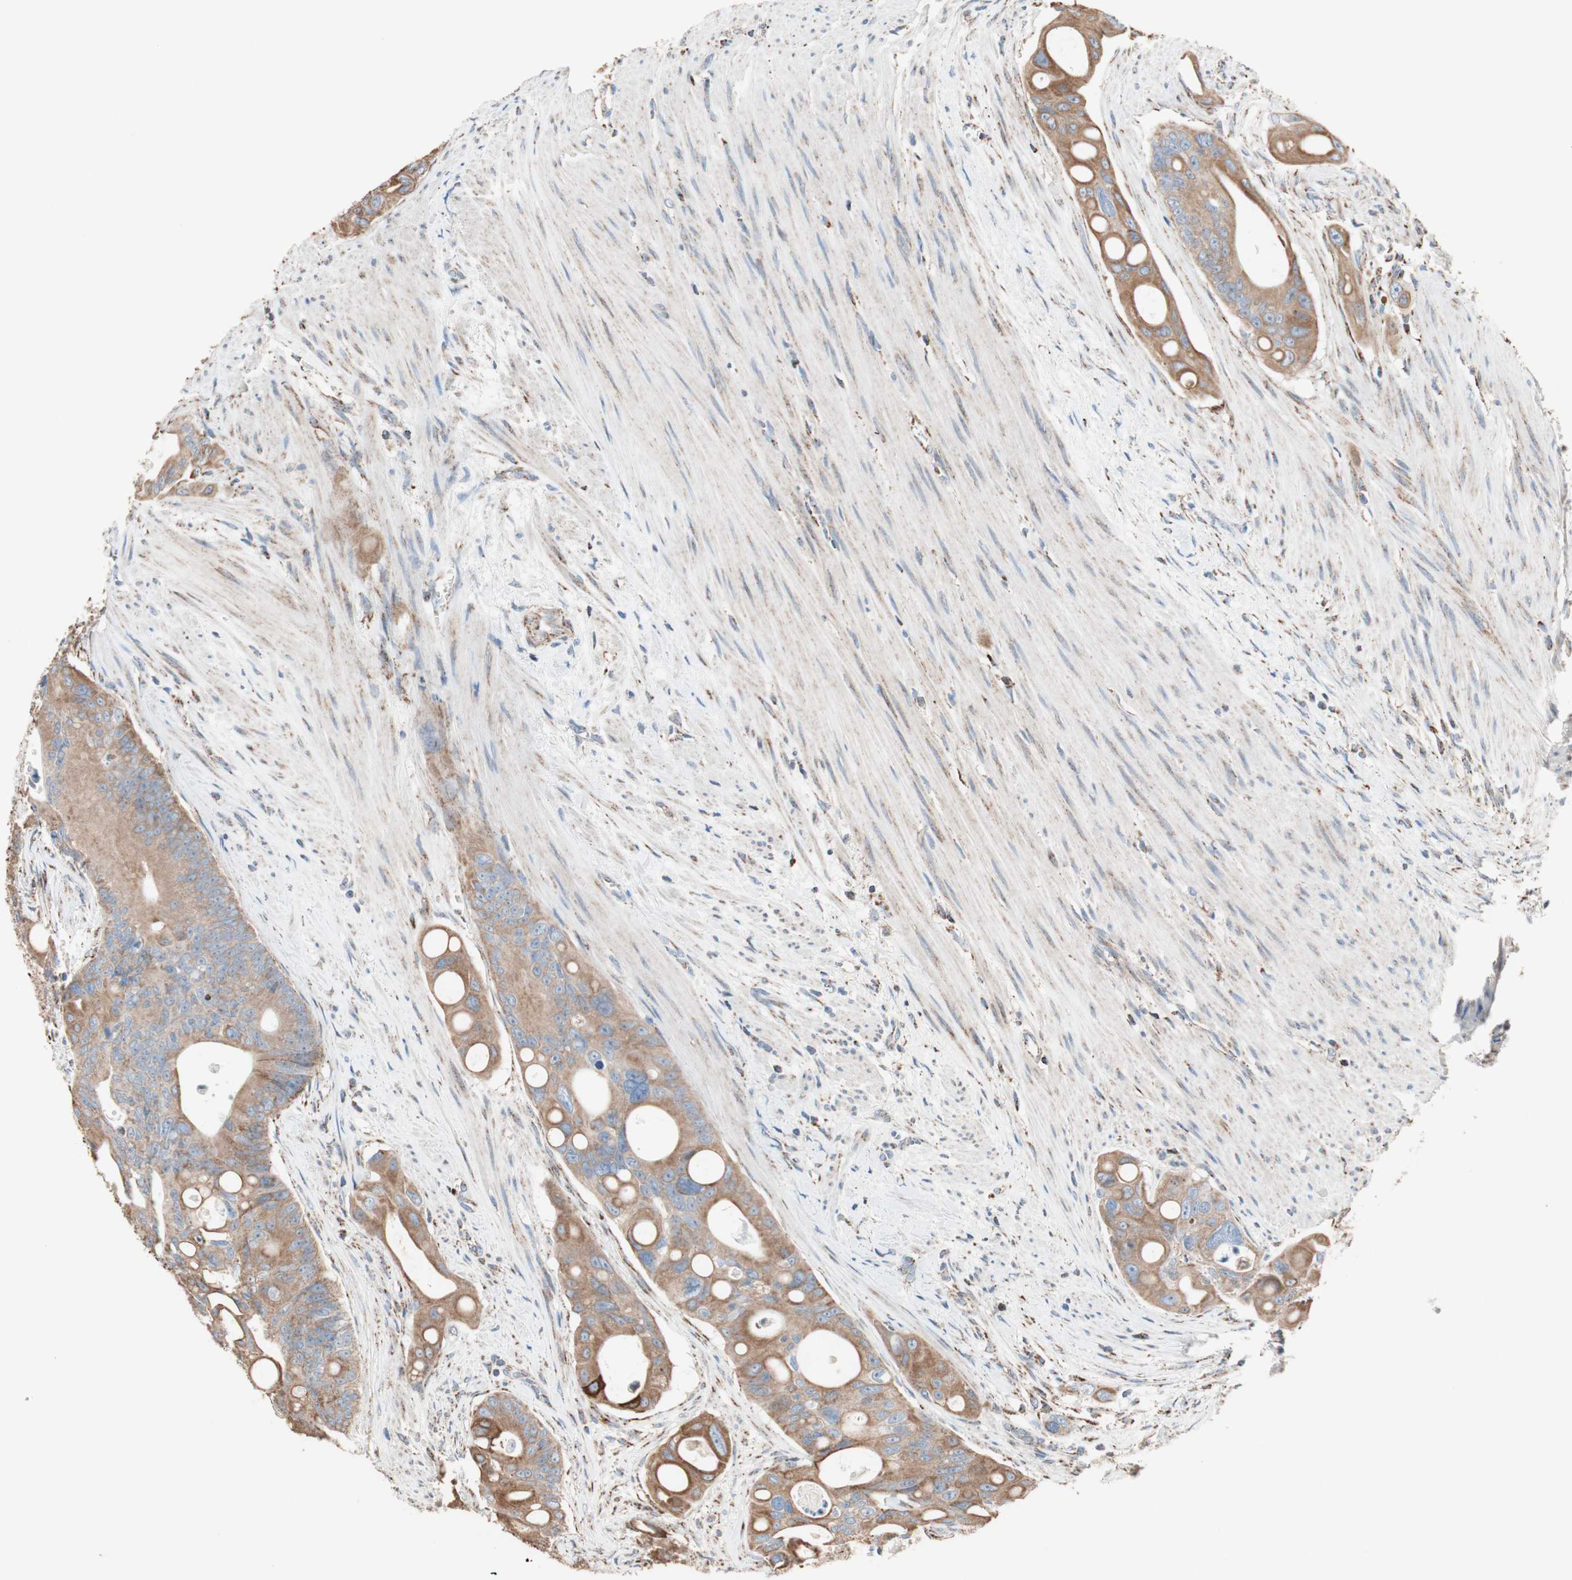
{"staining": {"intensity": "moderate", "quantity": ">75%", "location": "cytoplasmic/membranous"}, "tissue": "colorectal cancer", "cell_type": "Tumor cells", "image_type": "cancer", "snomed": [{"axis": "morphology", "description": "Adenocarcinoma, NOS"}, {"axis": "topography", "description": "Colon"}], "caption": "A histopathology image of colorectal cancer (adenocarcinoma) stained for a protein displays moderate cytoplasmic/membranous brown staining in tumor cells.", "gene": "PCSK4", "patient": {"sex": "female", "age": 57}}